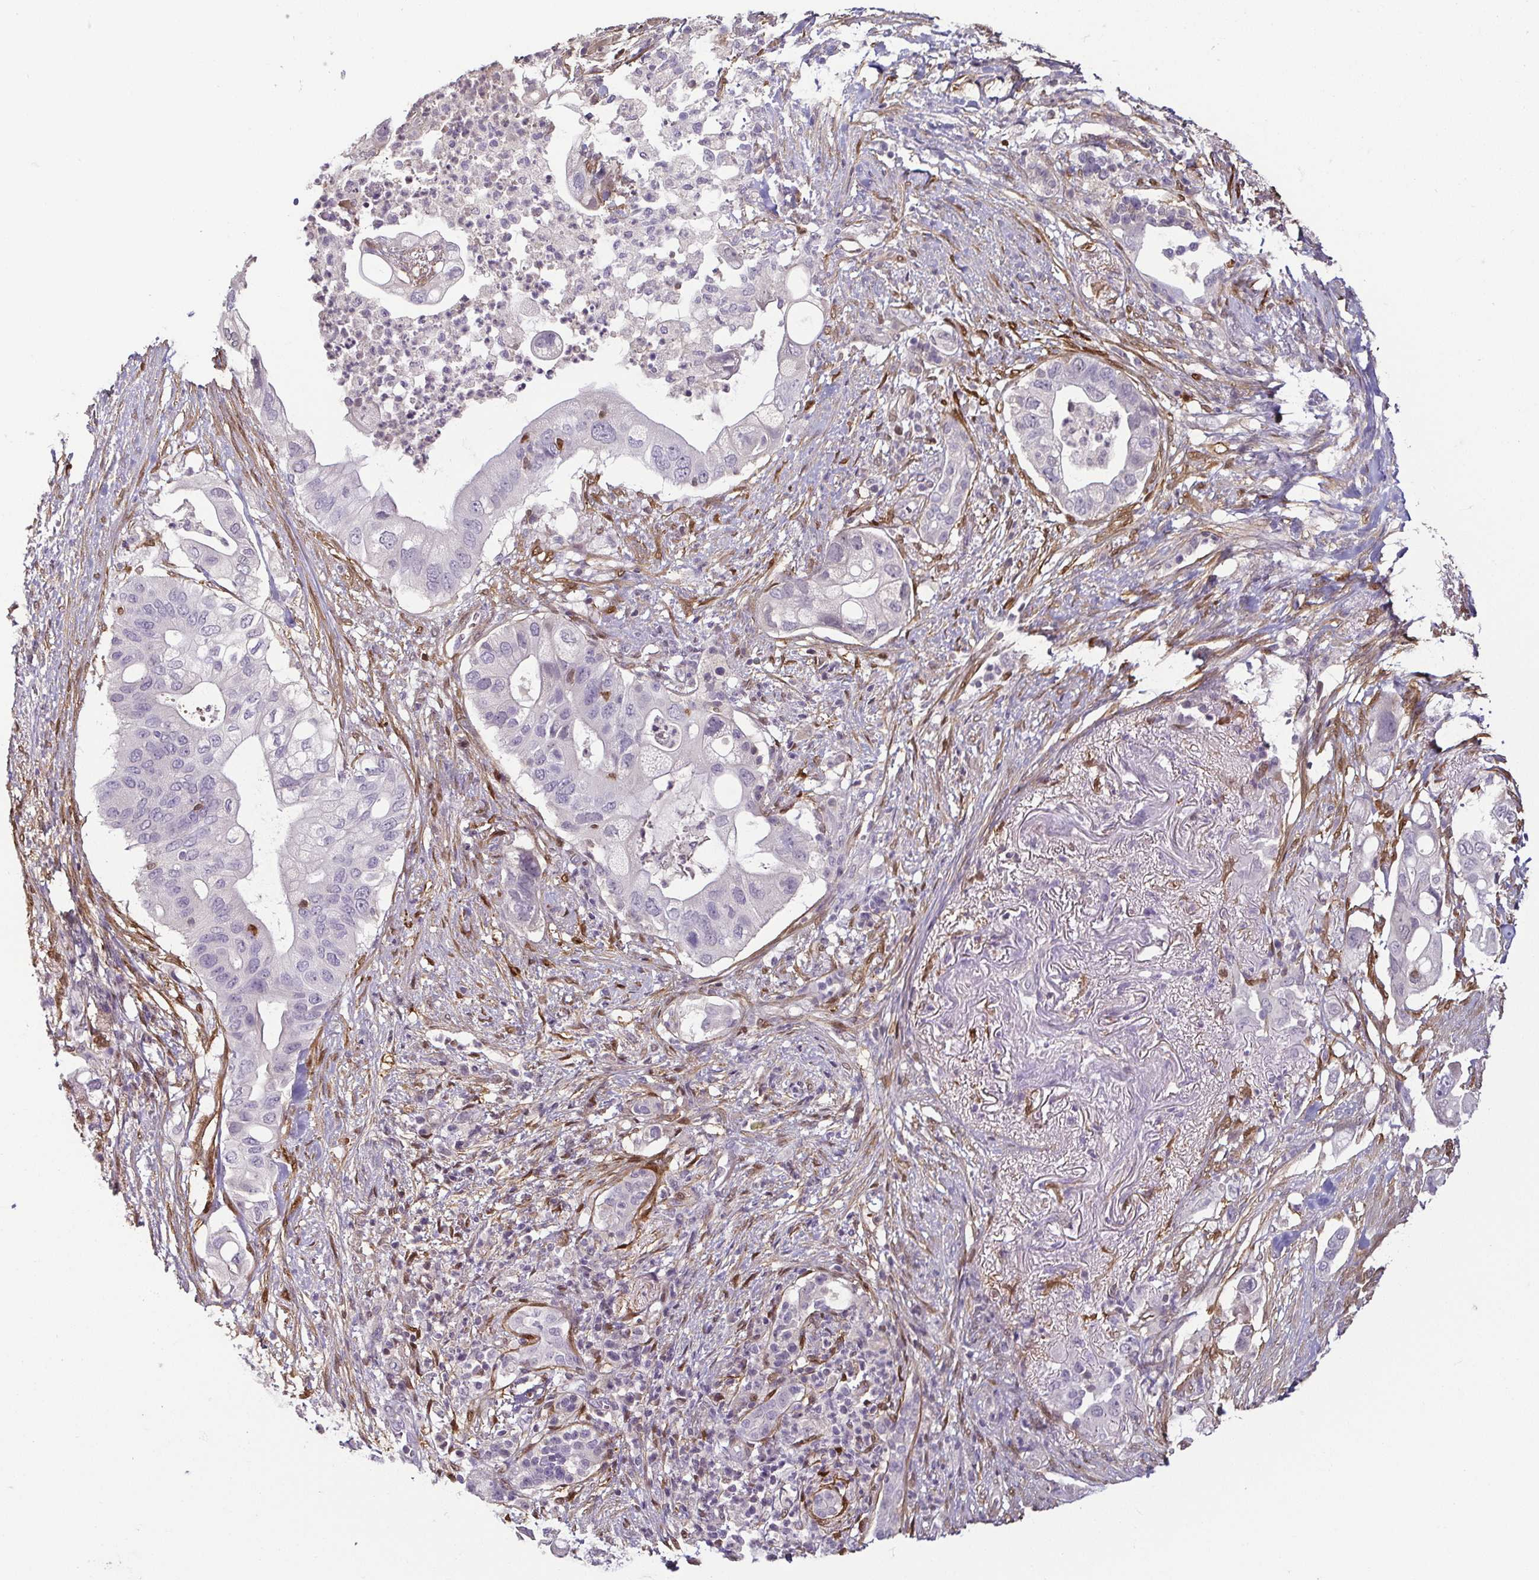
{"staining": {"intensity": "negative", "quantity": "none", "location": "none"}, "tissue": "pancreatic cancer", "cell_type": "Tumor cells", "image_type": "cancer", "snomed": [{"axis": "morphology", "description": "Adenocarcinoma, NOS"}, {"axis": "topography", "description": "Pancreas"}], "caption": "Immunohistochemistry micrograph of neoplastic tissue: human adenocarcinoma (pancreatic) stained with DAB exhibits no significant protein expression in tumor cells.", "gene": "HOPX", "patient": {"sex": "female", "age": 72}}